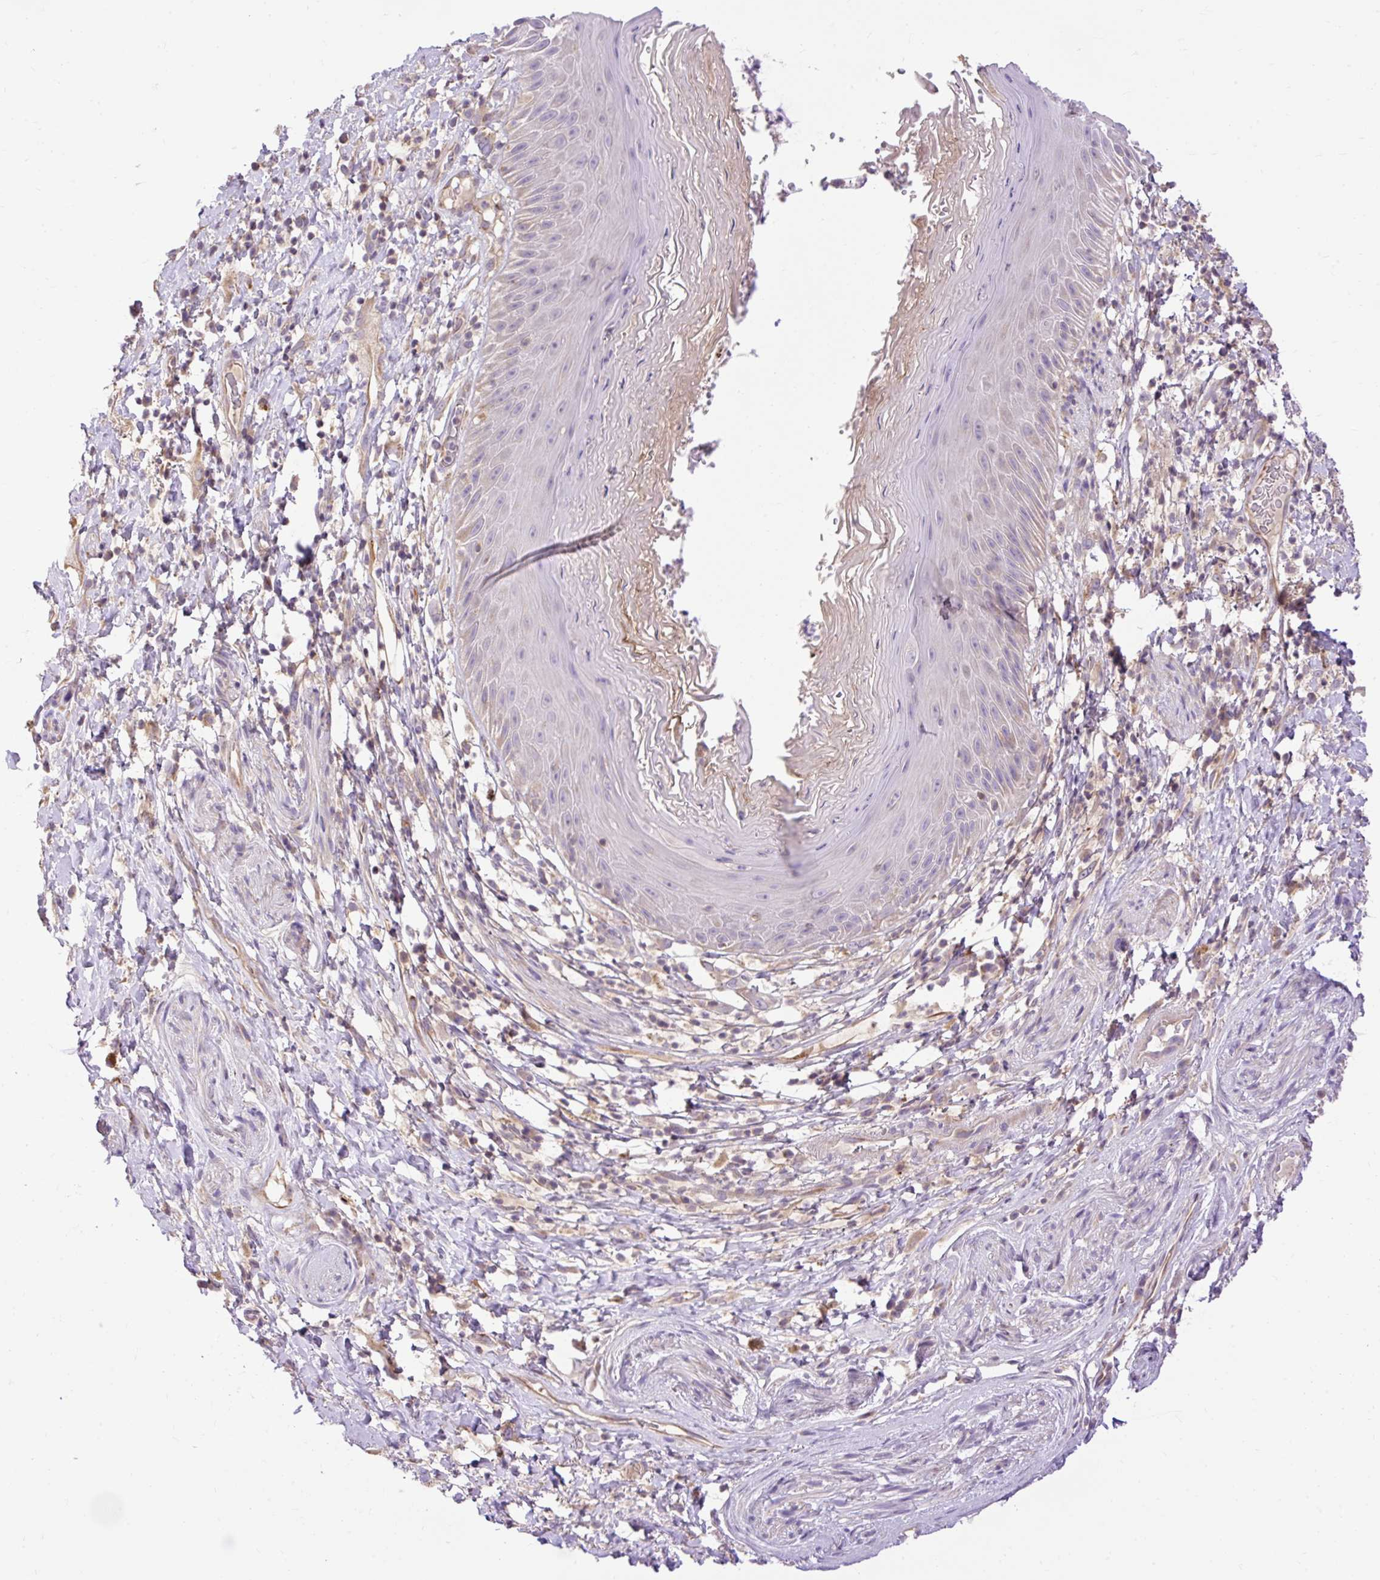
{"staining": {"intensity": "negative", "quantity": "none", "location": "none"}, "tissue": "skin", "cell_type": "Epidermal cells", "image_type": "normal", "snomed": [{"axis": "morphology", "description": "Normal tissue, NOS"}, {"axis": "topography", "description": "Anal"}], "caption": "IHC of benign human skin shows no positivity in epidermal cells. The staining is performed using DAB brown chromogen with nuclei counter-stained in using hematoxylin.", "gene": "HEXB", "patient": {"sex": "male", "age": 78}}